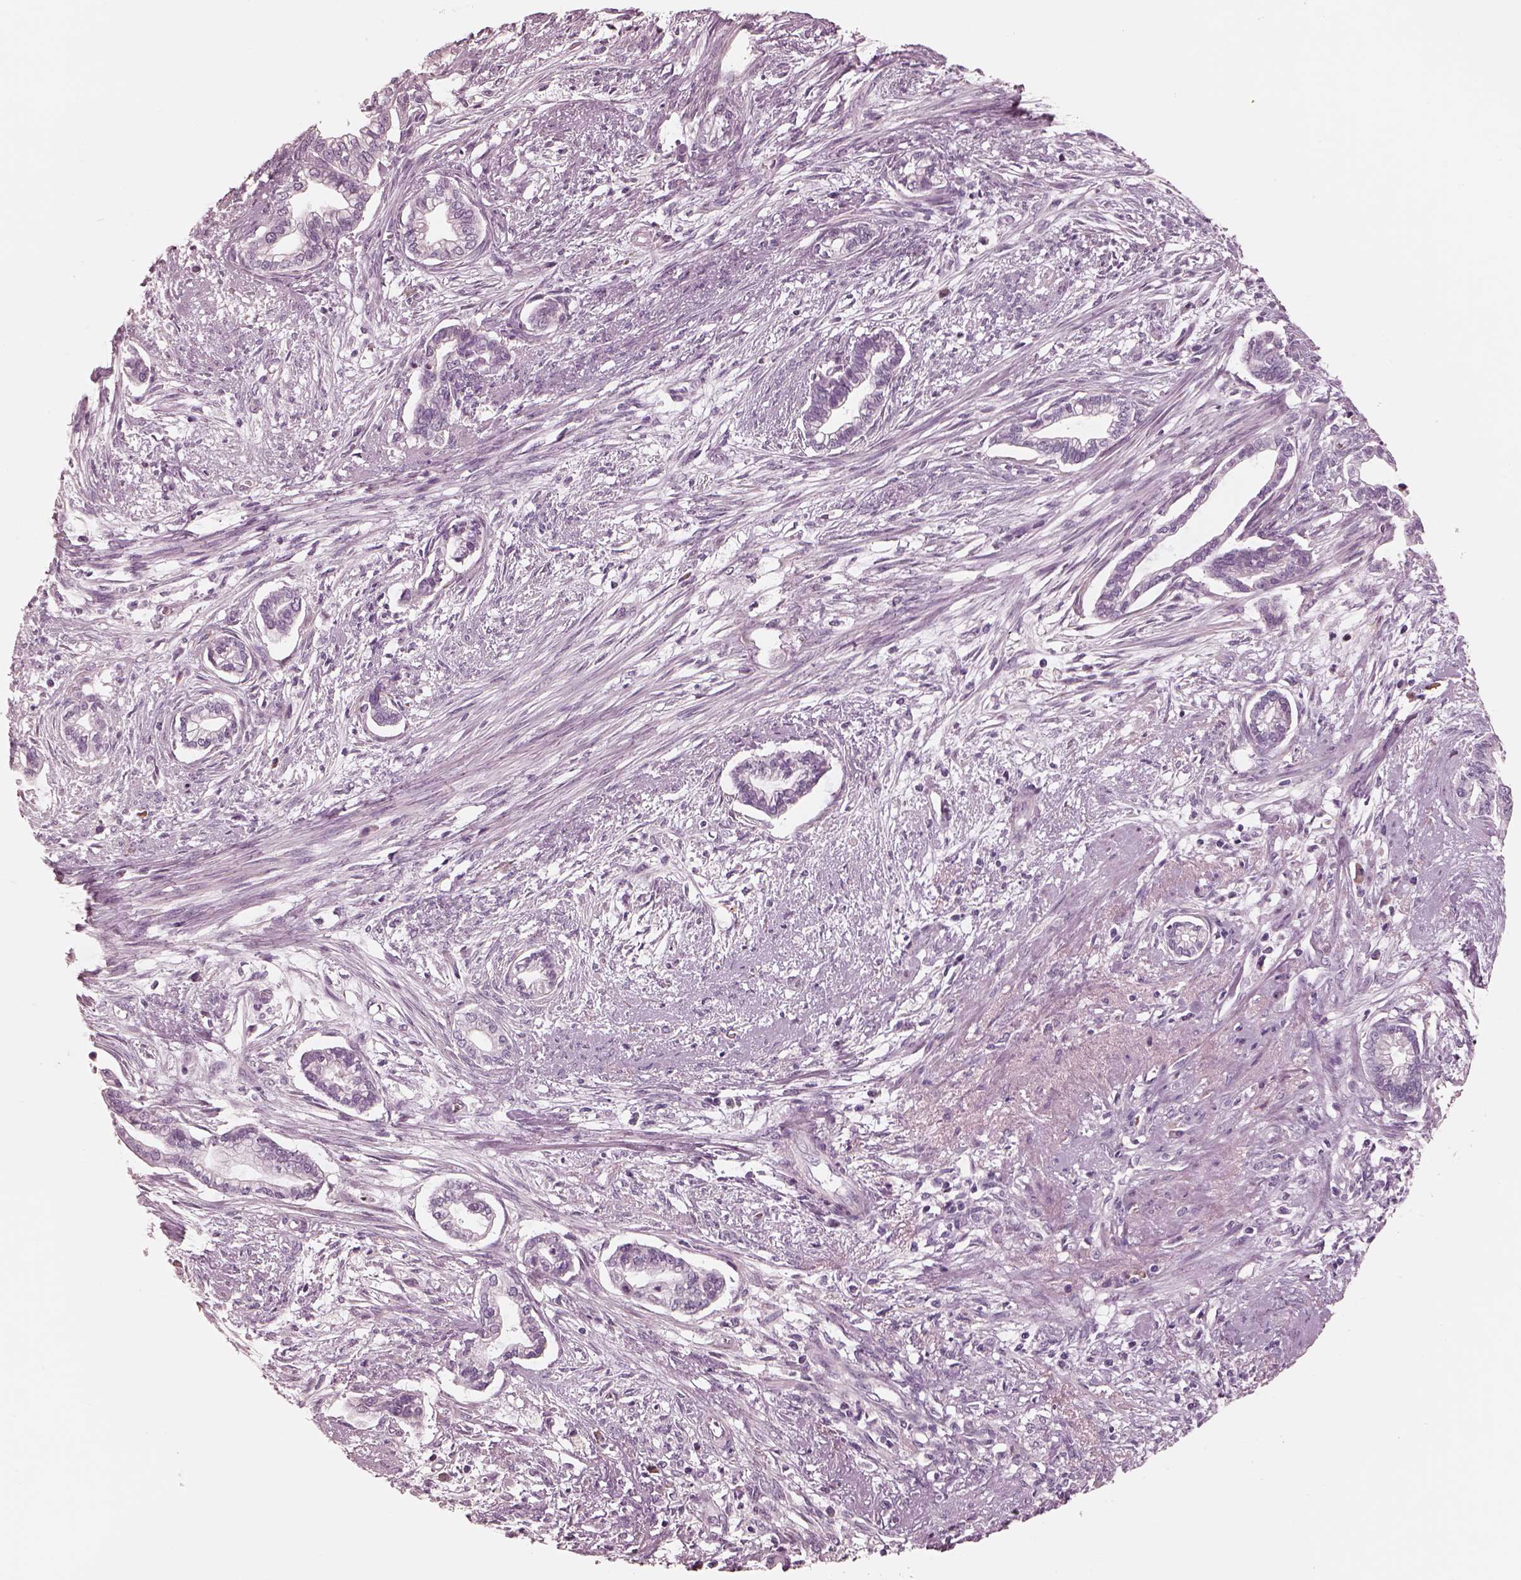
{"staining": {"intensity": "negative", "quantity": "none", "location": "none"}, "tissue": "cervical cancer", "cell_type": "Tumor cells", "image_type": "cancer", "snomed": [{"axis": "morphology", "description": "Adenocarcinoma, NOS"}, {"axis": "topography", "description": "Cervix"}], "caption": "This micrograph is of adenocarcinoma (cervical) stained with immunohistochemistry (IHC) to label a protein in brown with the nuclei are counter-stained blue. There is no positivity in tumor cells.", "gene": "CADM2", "patient": {"sex": "female", "age": 62}}